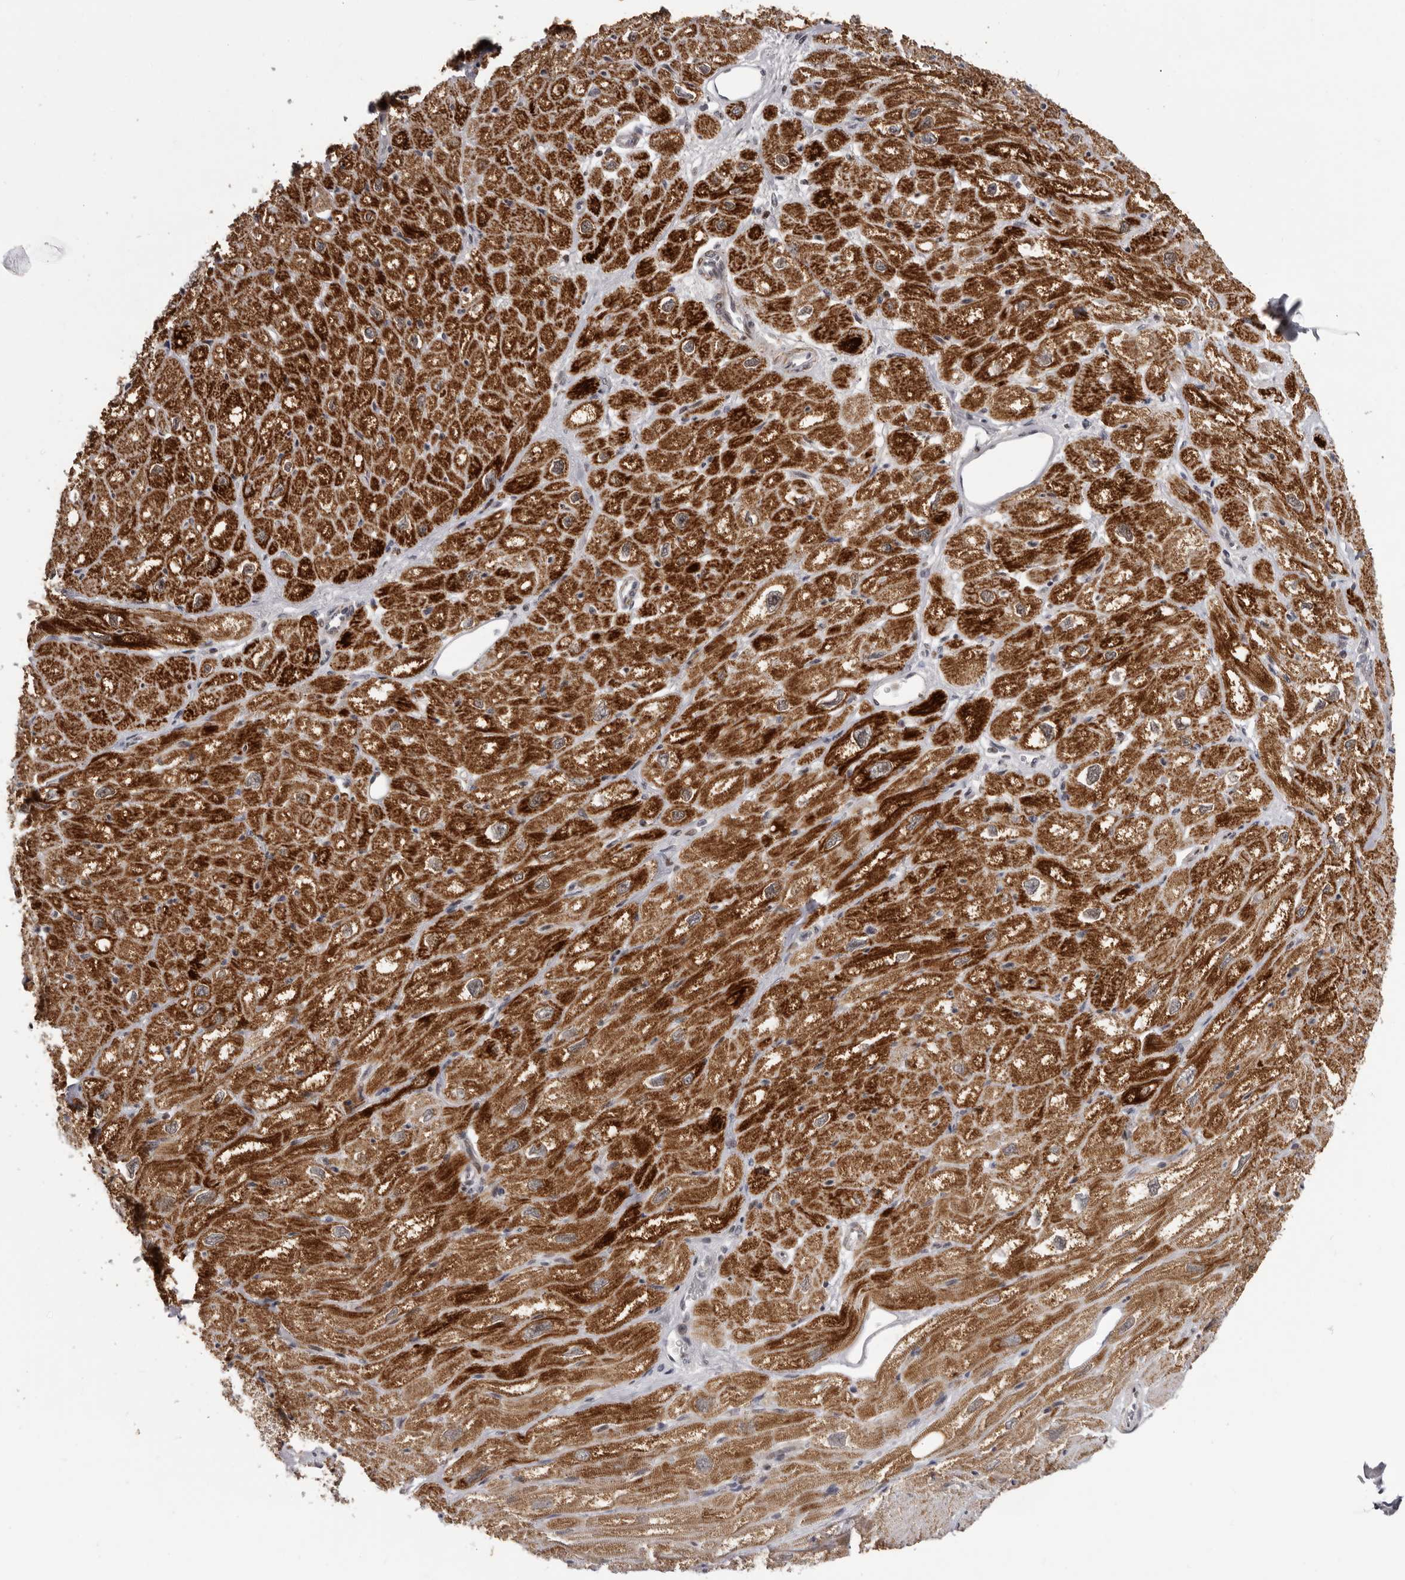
{"staining": {"intensity": "moderate", "quantity": ">75%", "location": "cytoplasmic/membranous"}, "tissue": "heart muscle", "cell_type": "Cardiomyocytes", "image_type": "normal", "snomed": [{"axis": "morphology", "description": "Normal tissue, NOS"}, {"axis": "topography", "description": "Heart"}], "caption": "Immunohistochemical staining of benign heart muscle reveals >75% levels of moderate cytoplasmic/membranous protein staining in approximately >75% of cardiomyocytes.", "gene": "C17orf99", "patient": {"sex": "male", "age": 50}}